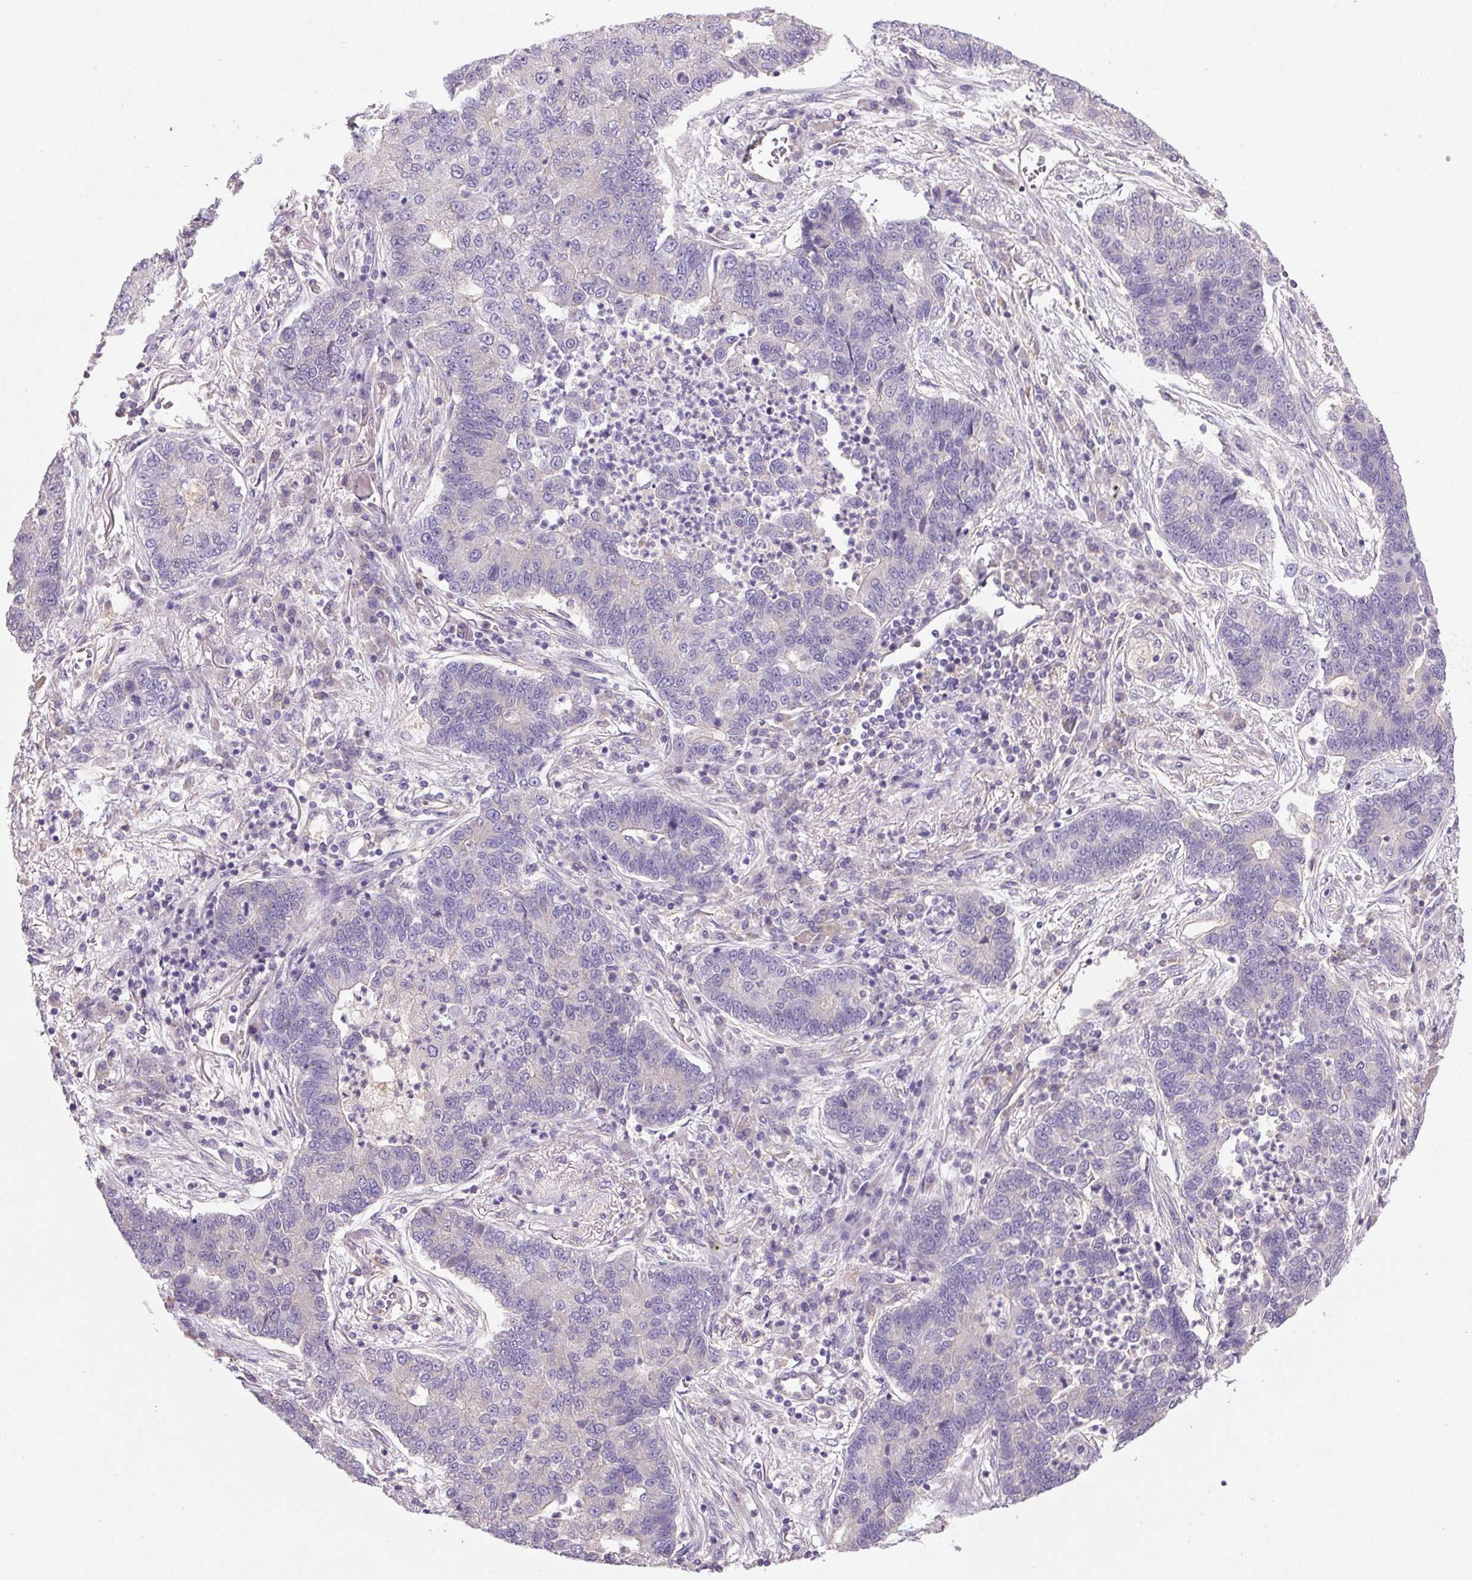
{"staining": {"intensity": "negative", "quantity": "none", "location": "none"}, "tissue": "lung cancer", "cell_type": "Tumor cells", "image_type": "cancer", "snomed": [{"axis": "morphology", "description": "Adenocarcinoma, NOS"}, {"axis": "topography", "description": "Lung"}], "caption": "Immunohistochemistry (IHC) of lung cancer (adenocarcinoma) demonstrates no expression in tumor cells.", "gene": "APOC4", "patient": {"sex": "female", "age": 57}}